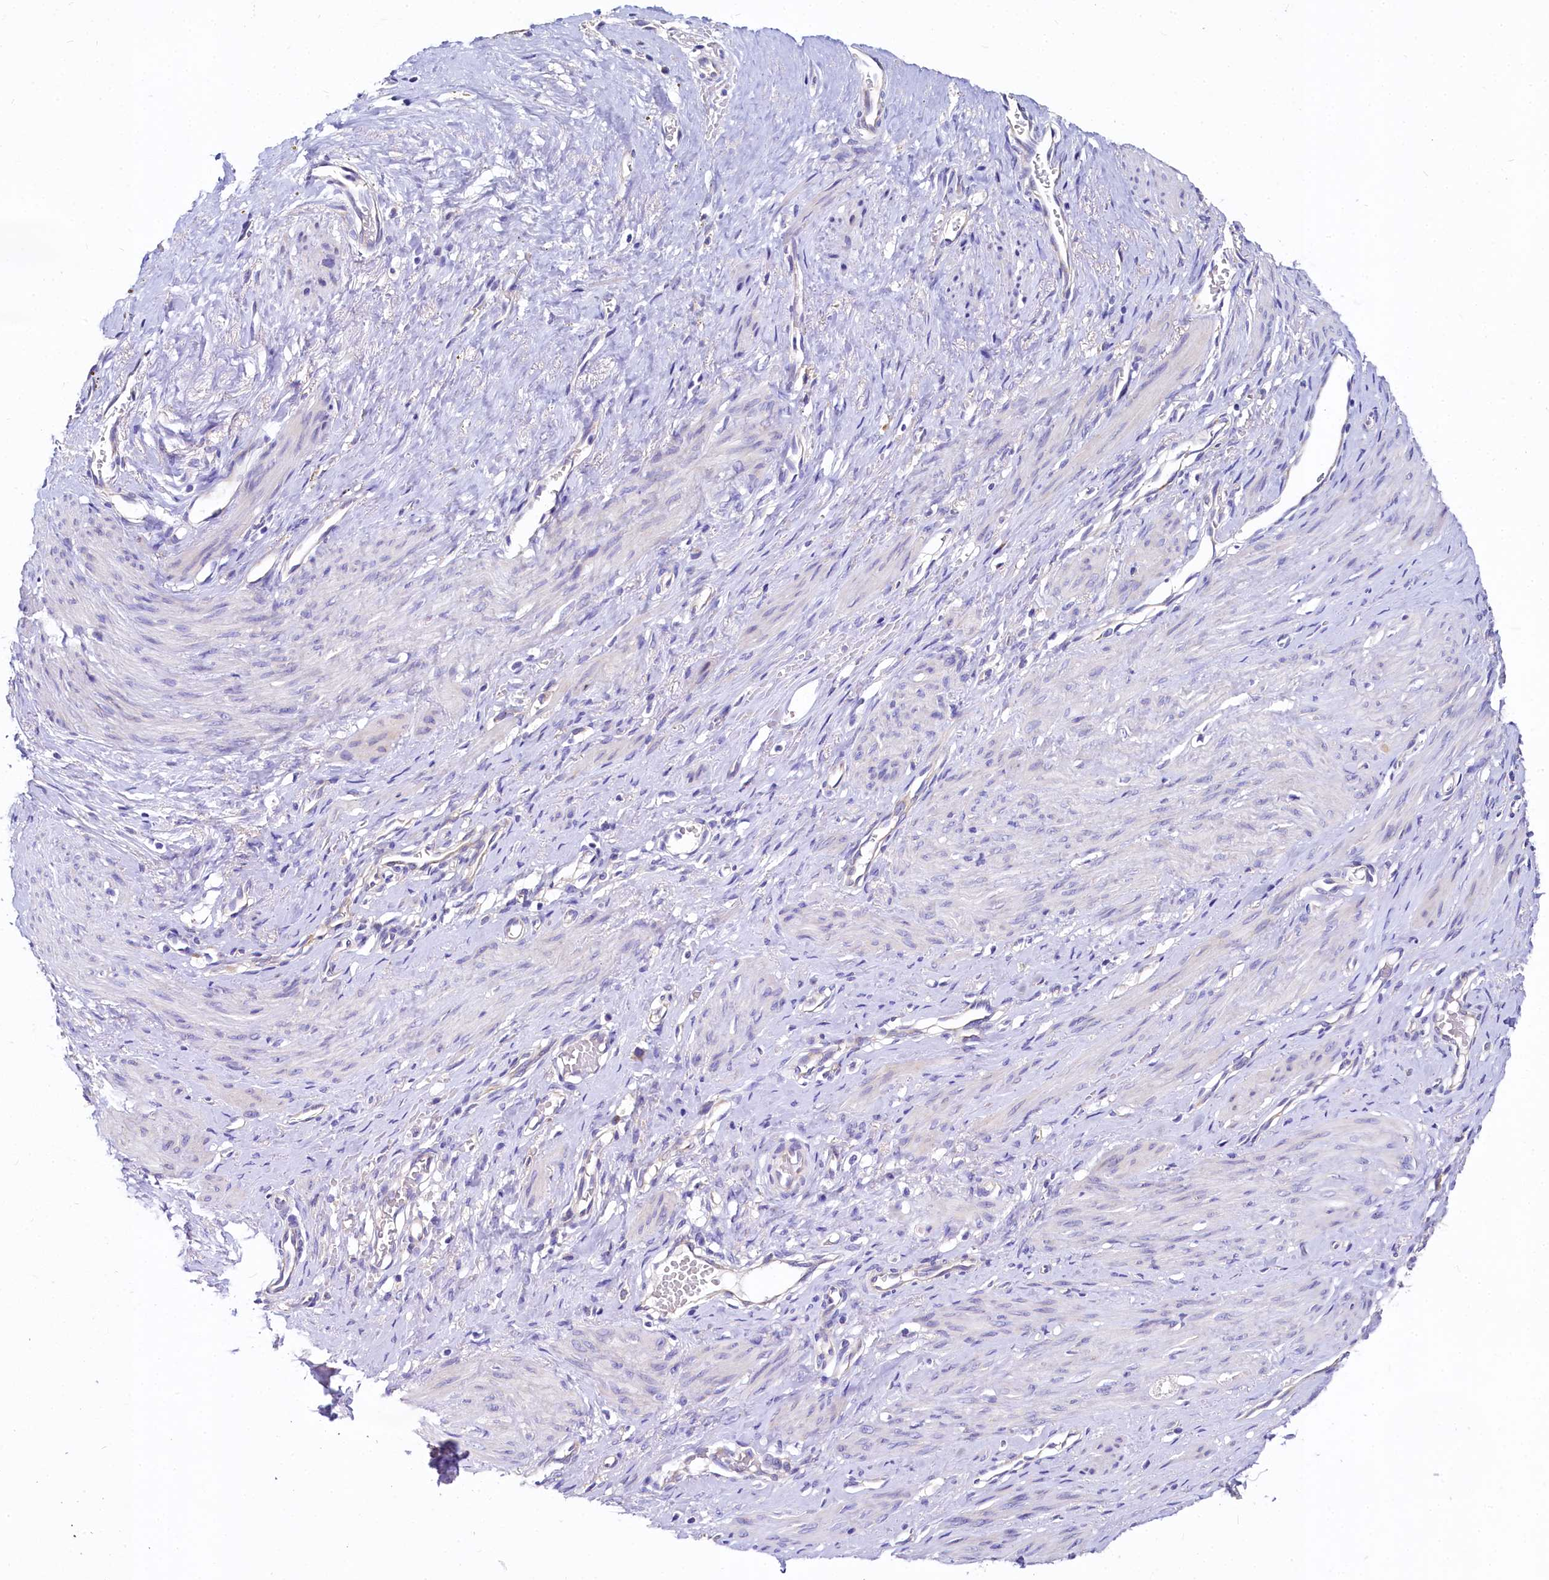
{"staining": {"intensity": "negative", "quantity": "none", "location": "none"}, "tissue": "smooth muscle", "cell_type": "Smooth muscle cells", "image_type": "normal", "snomed": [{"axis": "morphology", "description": "Normal tissue, NOS"}, {"axis": "topography", "description": "Endometrium"}], "caption": "DAB (3,3'-diaminobenzidine) immunohistochemical staining of unremarkable human smooth muscle demonstrates no significant expression in smooth muscle cells.", "gene": "QARS1", "patient": {"sex": "female", "age": 33}}